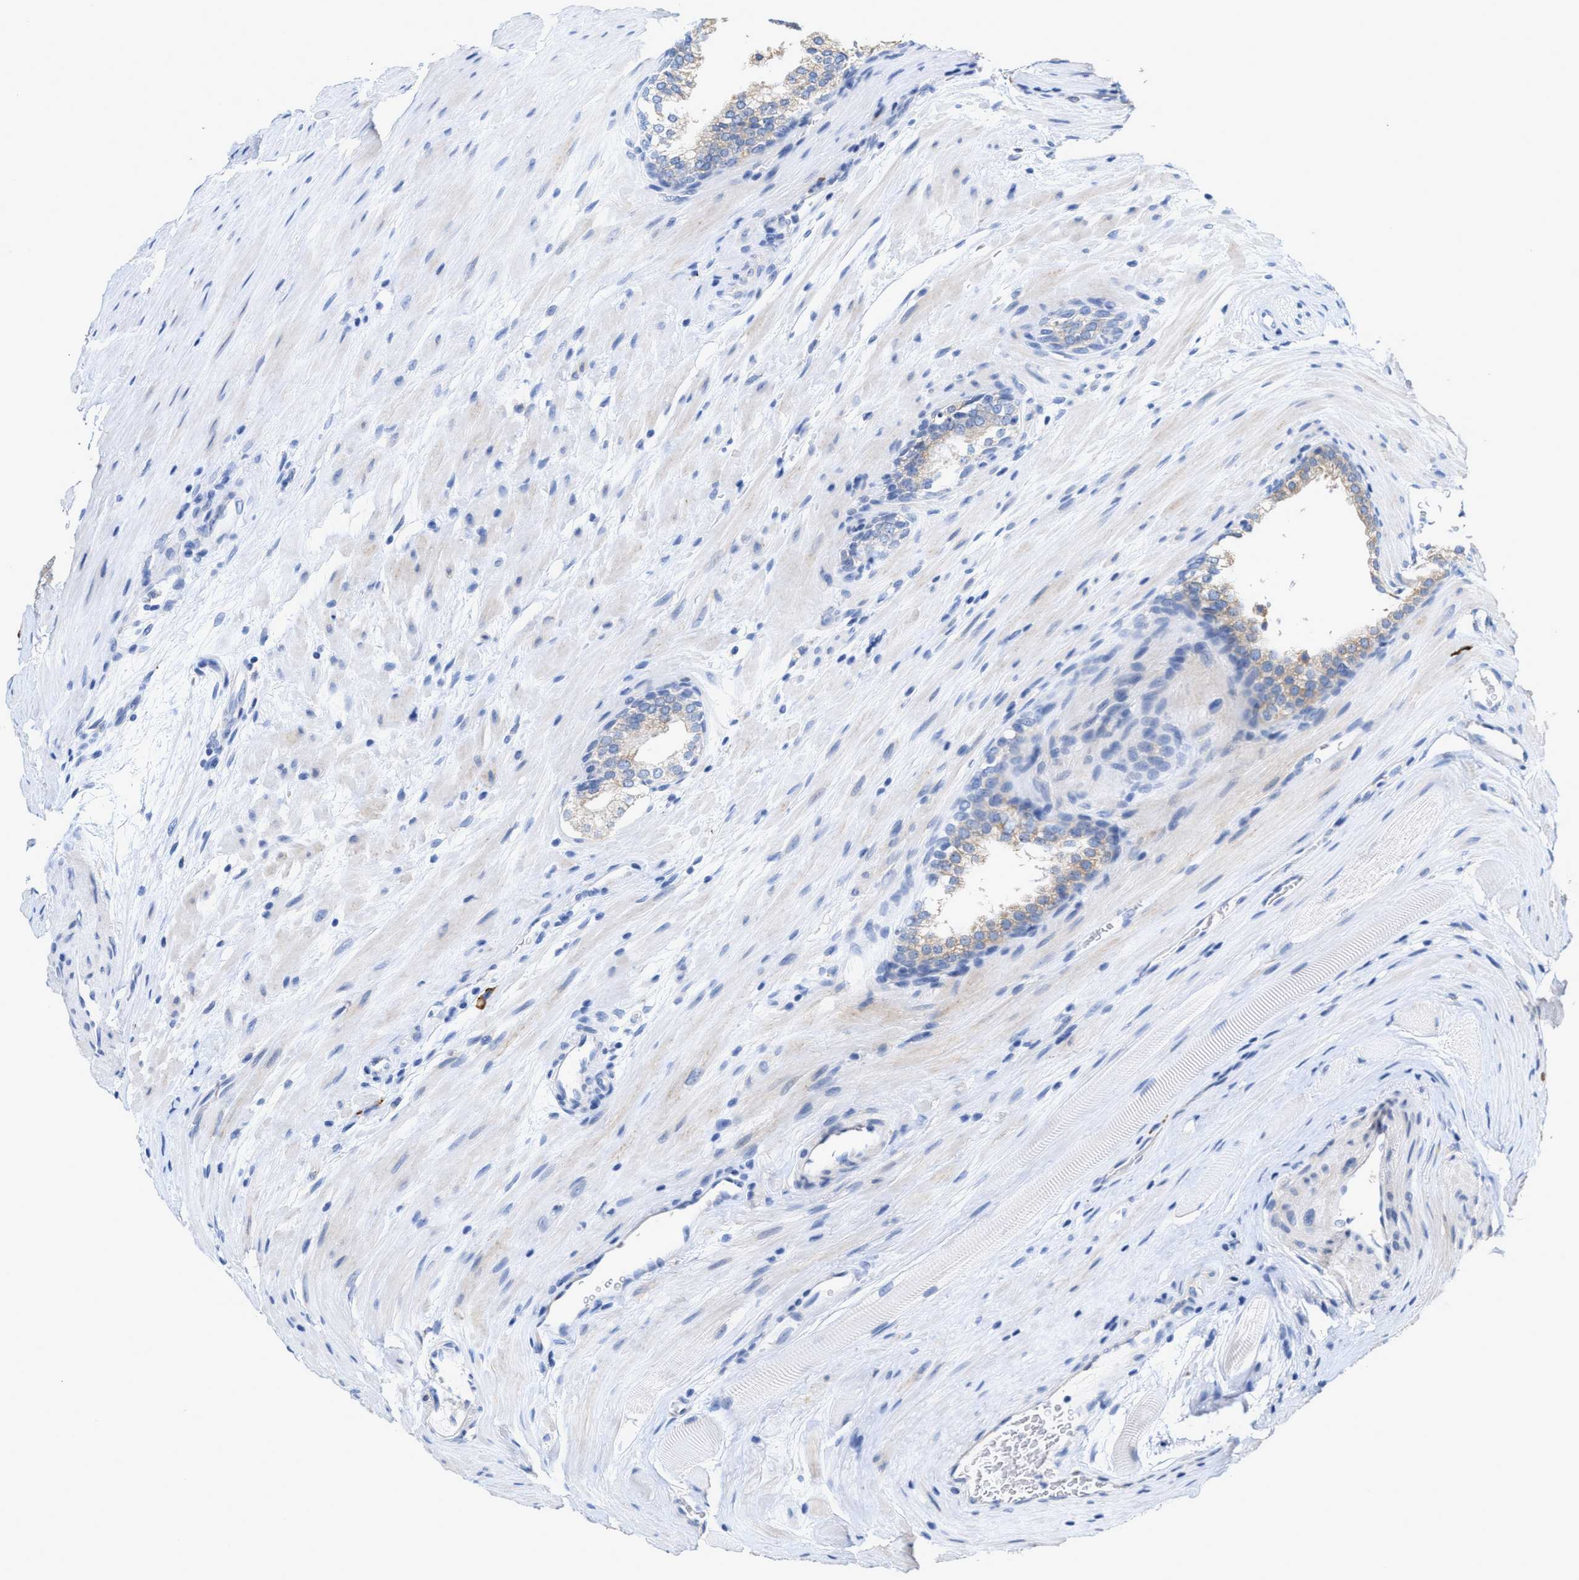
{"staining": {"intensity": "weak", "quantity": "<25%", "location": "cytoplasmic/membranous"}, "tissue": "prostate cancer", "cell_type": "Tumor cells", "image_type": "cancer", "snomed": [{"axis": "morphology", "description": "Adenocarcinoma, Low grade"}, {"axis": "topography", "description": "Prostate"}], "caption": "Immunohistochemistry (IHC) of human prostate low-grade adenocarcinoma displays no positivity in tumor cells. (Brightfield microscopy of DAB immunohistochemistry at high magnification).", "gene": "RYR2", "patient": {"sex": "male", "age": 70}}